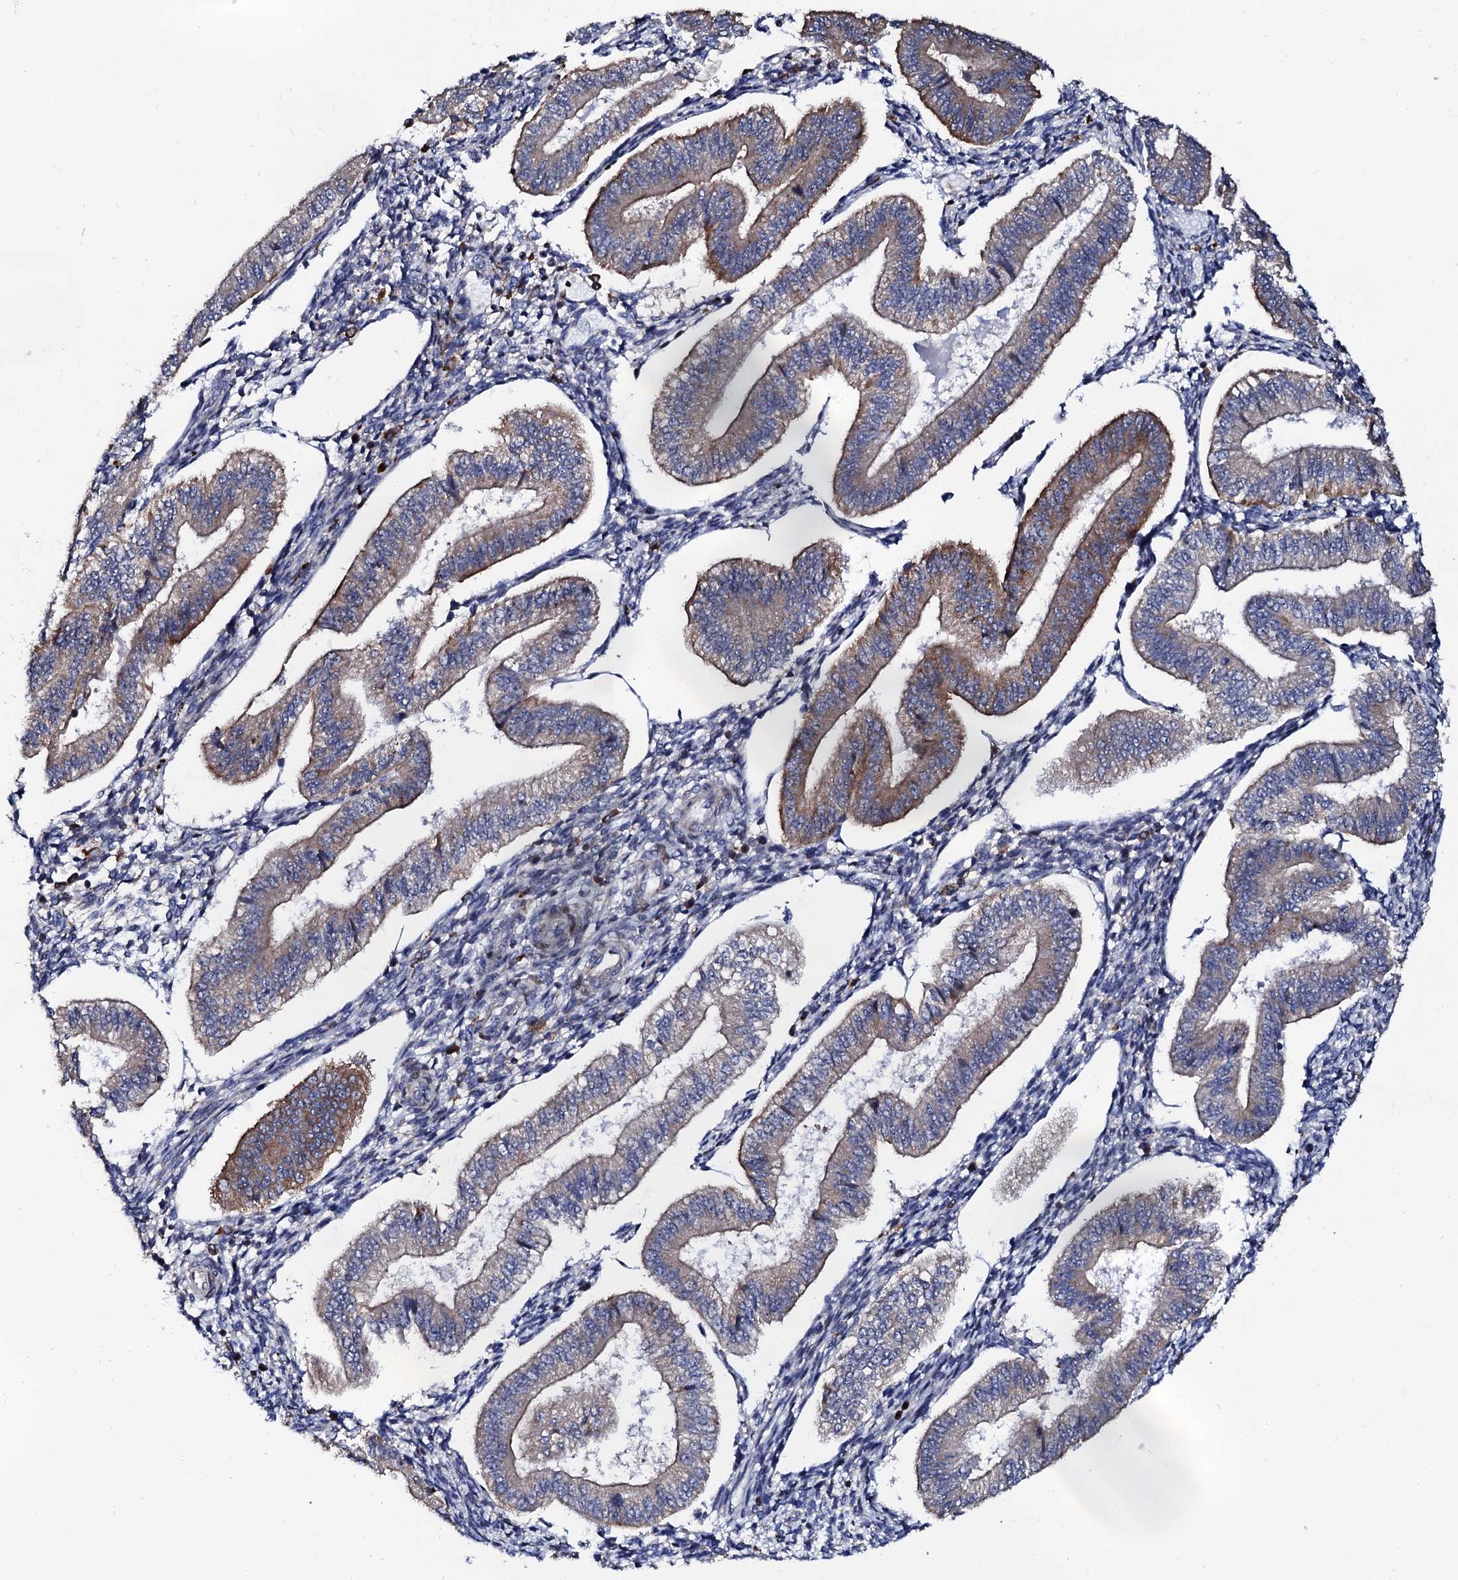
{"staining": {"intensity": "negative", "quantity": "none", "location": "none"}, "tissue": "endometrium", "cell_type": "Cells in endometrial stroma", "image_type": "normal", "snomed": [{"axis": "morphology", "description": "Normal tissue, NOS"}, {"axis": "topography", "description": "Endometrium"}], "caption": "High power microscopy image of an immunohistochemistry photomicrograph of benign endometrium, revealing no significant staining in cells in endometrial stroma.", "gene": "TCIRG1", "patient": {"sex": "female", "age": 34}}